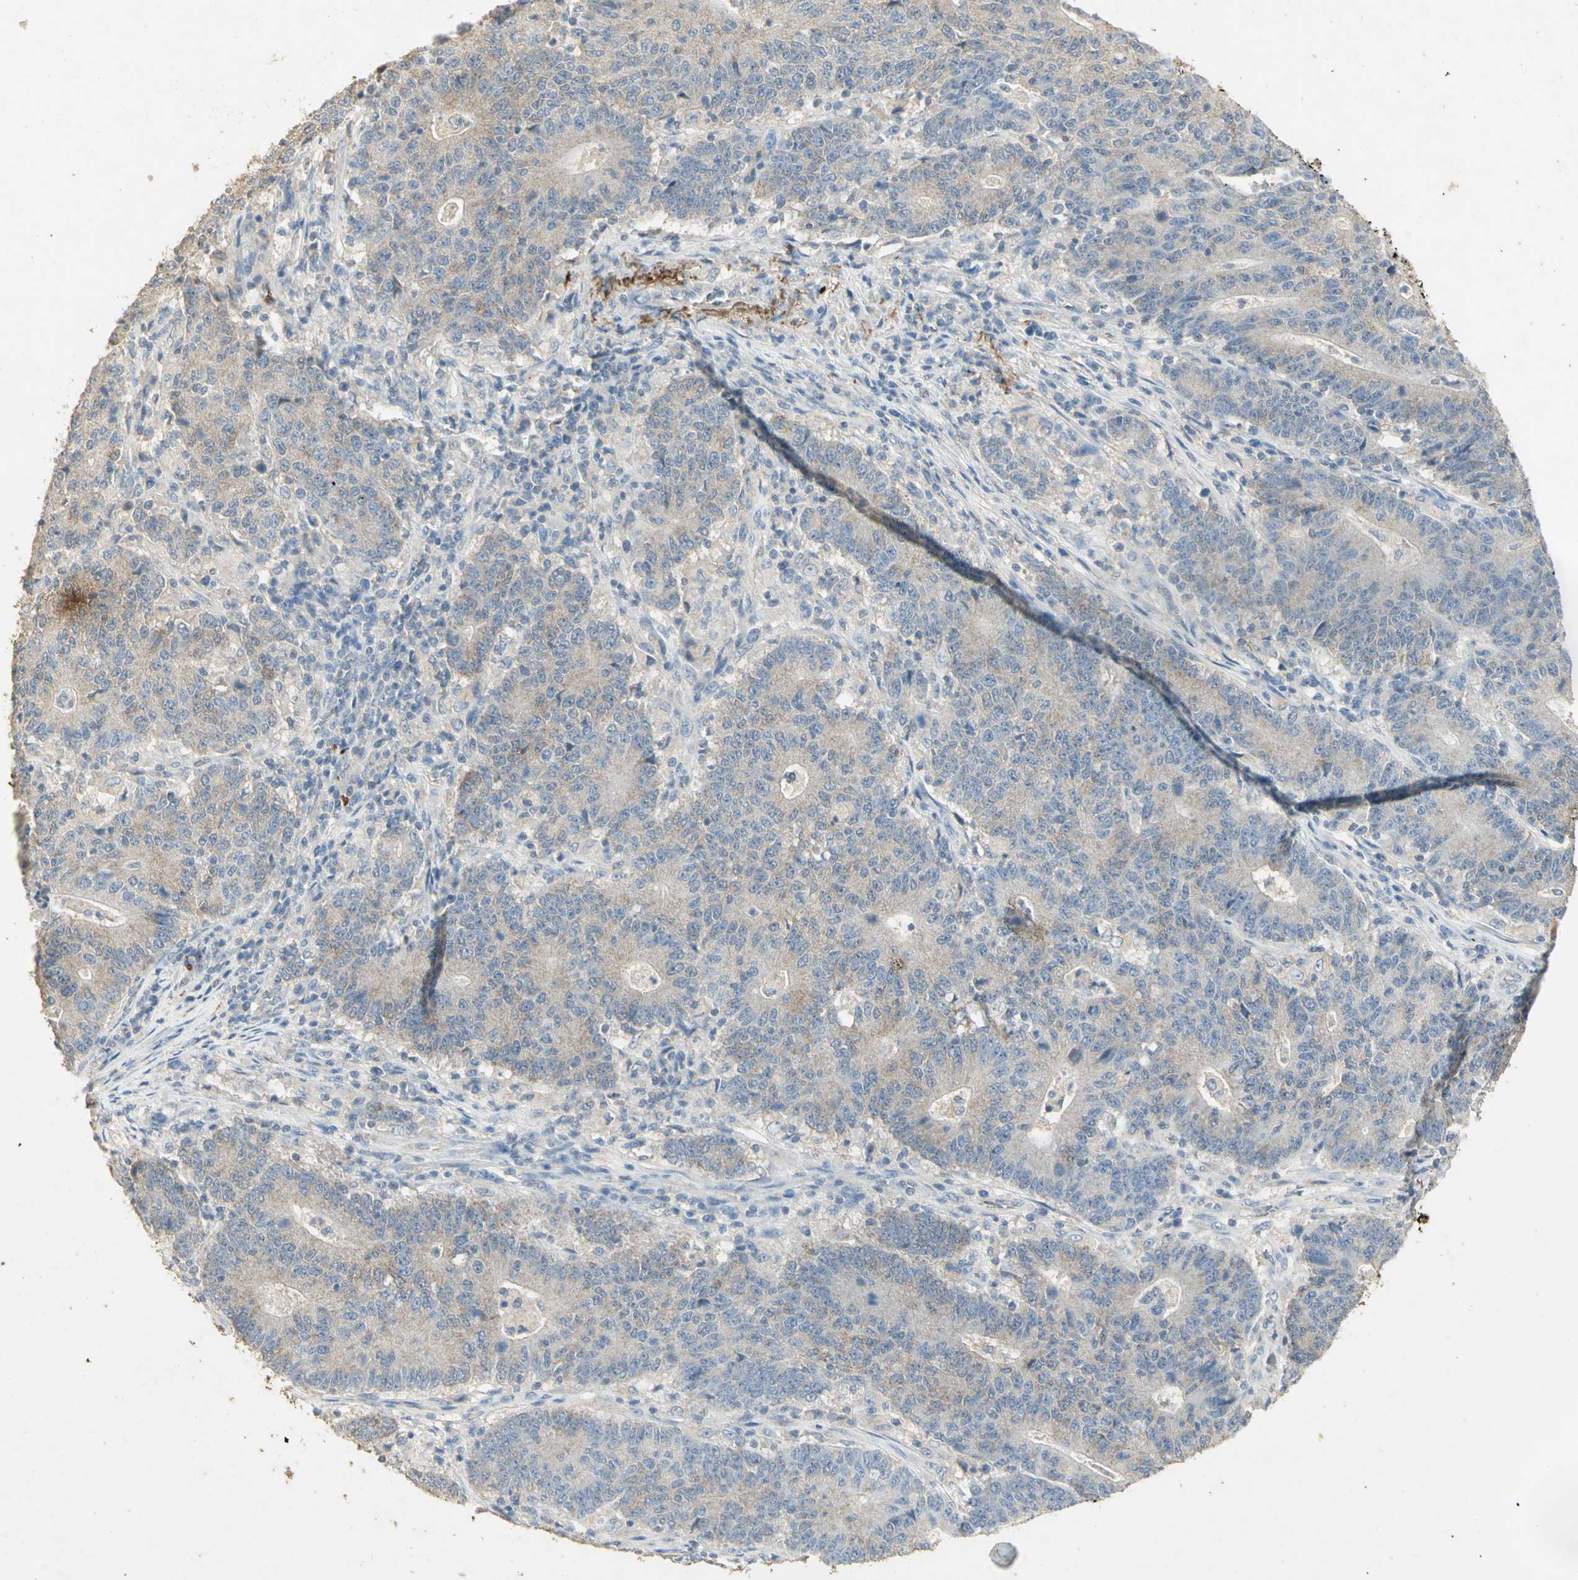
{"staining": {"intensity": "weak", "quantity": "25%-75%", "location": "cytoplasmic/membranous"}, "tissue": "colorectal cancer", "cell_type": "Tumor cells", "image_type": "cancer", "snomed": [{"axis": "morphology", "description": "Normal tissue, NOS"}, {"axis": "morphology", "description": "Adenocarcinoma, NOS"}, {"axis": "topography", "description": "Colon"}], "caption": "Protein expression analysis of colorectal cancer shows weak cytoplasmic/membranous staining in about 25%-75% of tumor cells.", "gene": "ASB9", "patient": {"sex": "female", "age": 75}}